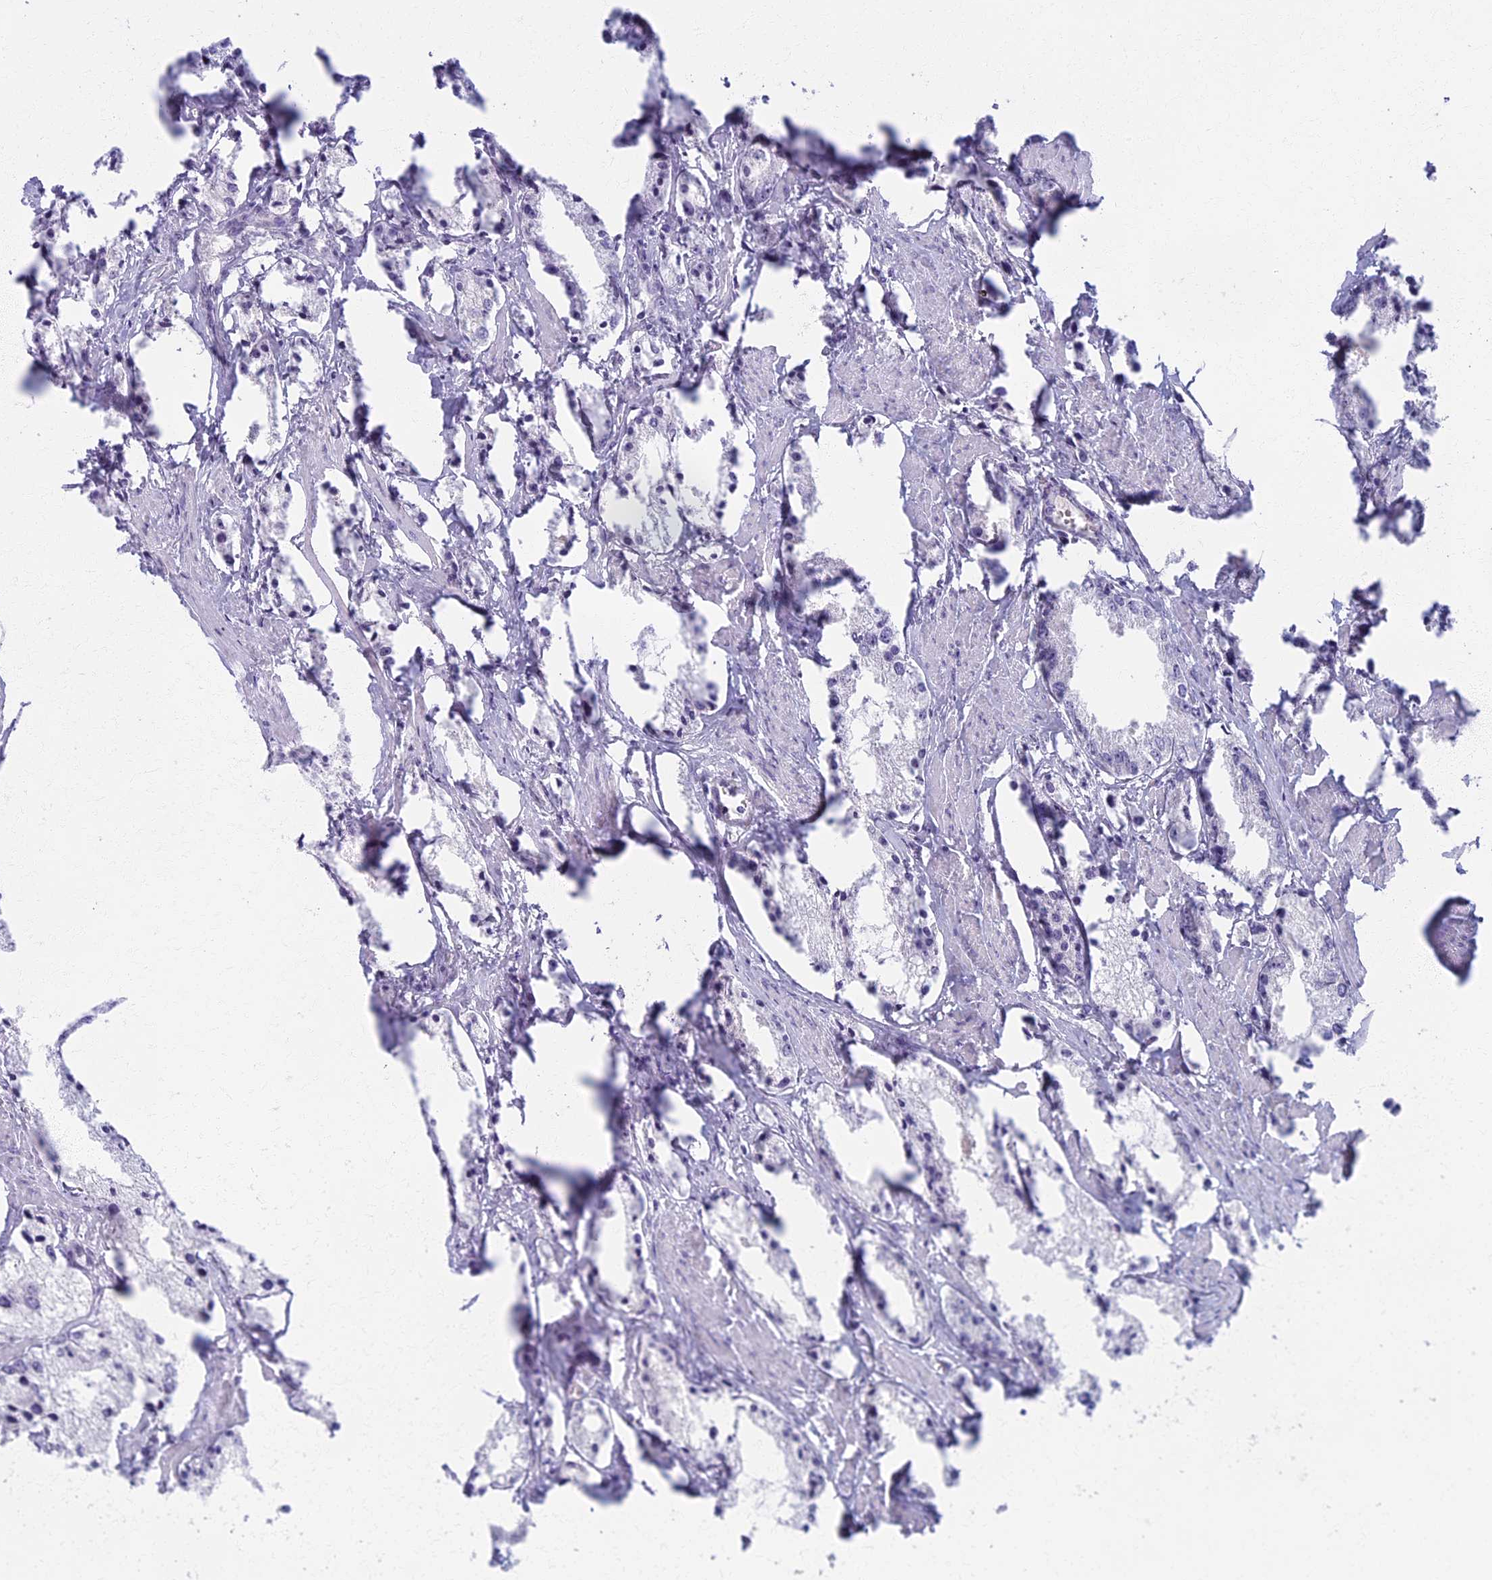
{"staining": {"intensity": "negative", "quantity": "none", "location": "none"}, "tissue": "prostate cancer", "cell_type": "Tumor cells", "image_type": "cancer", "snomed": [{"axis": "morphology", "description": "Adenocarcinoma, High grade"}, {"axis": "topography", "description": "Prostate"}], "caption": "Immunohistochemistry (IHC) micrograph of prostate adenocarcinoma (high-grade) stained for a protein (brown), which reveals no expression in tumor cells.", "gene": "AP4E1", "patient": {"sex": "male", "age": 66}}